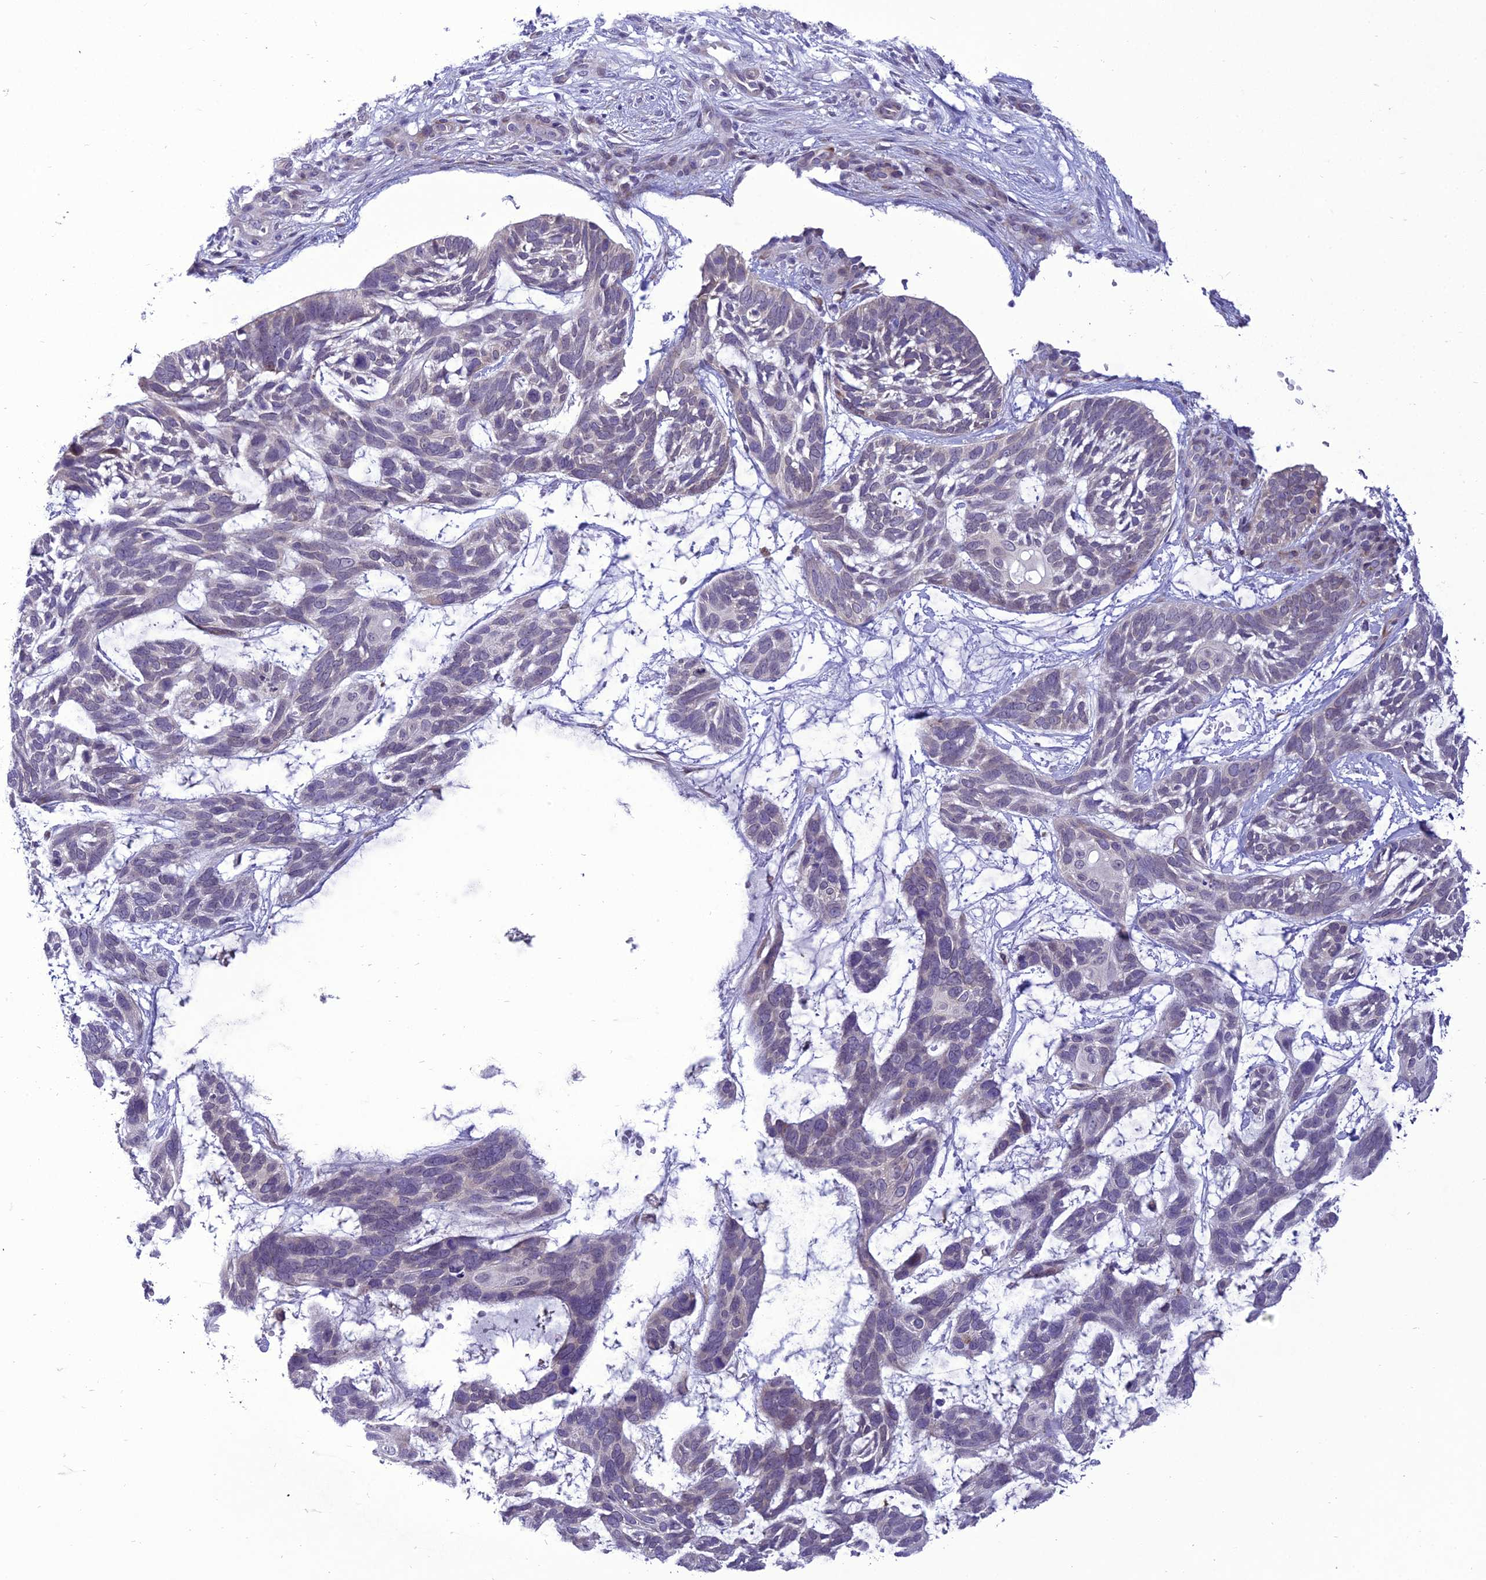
{"staining": {"intensity": "negative", "quantity": "none", "location": "none"}, "tissue": "skin cancer", "cell_type": "Tumor cells", "image_type": "cancer", "snomed": [{"axis": "morphology", "description": "Basal cell carcinoma"}, {"axis": "topography", "description": "Skin"}], "caption": "IHC histopathology image of neoplastic tissue: skin basal cell carcinoma stained with DAB reveals no significant protein staining in tumor cells.", "gene": "NEURL2", "patient": {"sex": "male", "age": 88}}